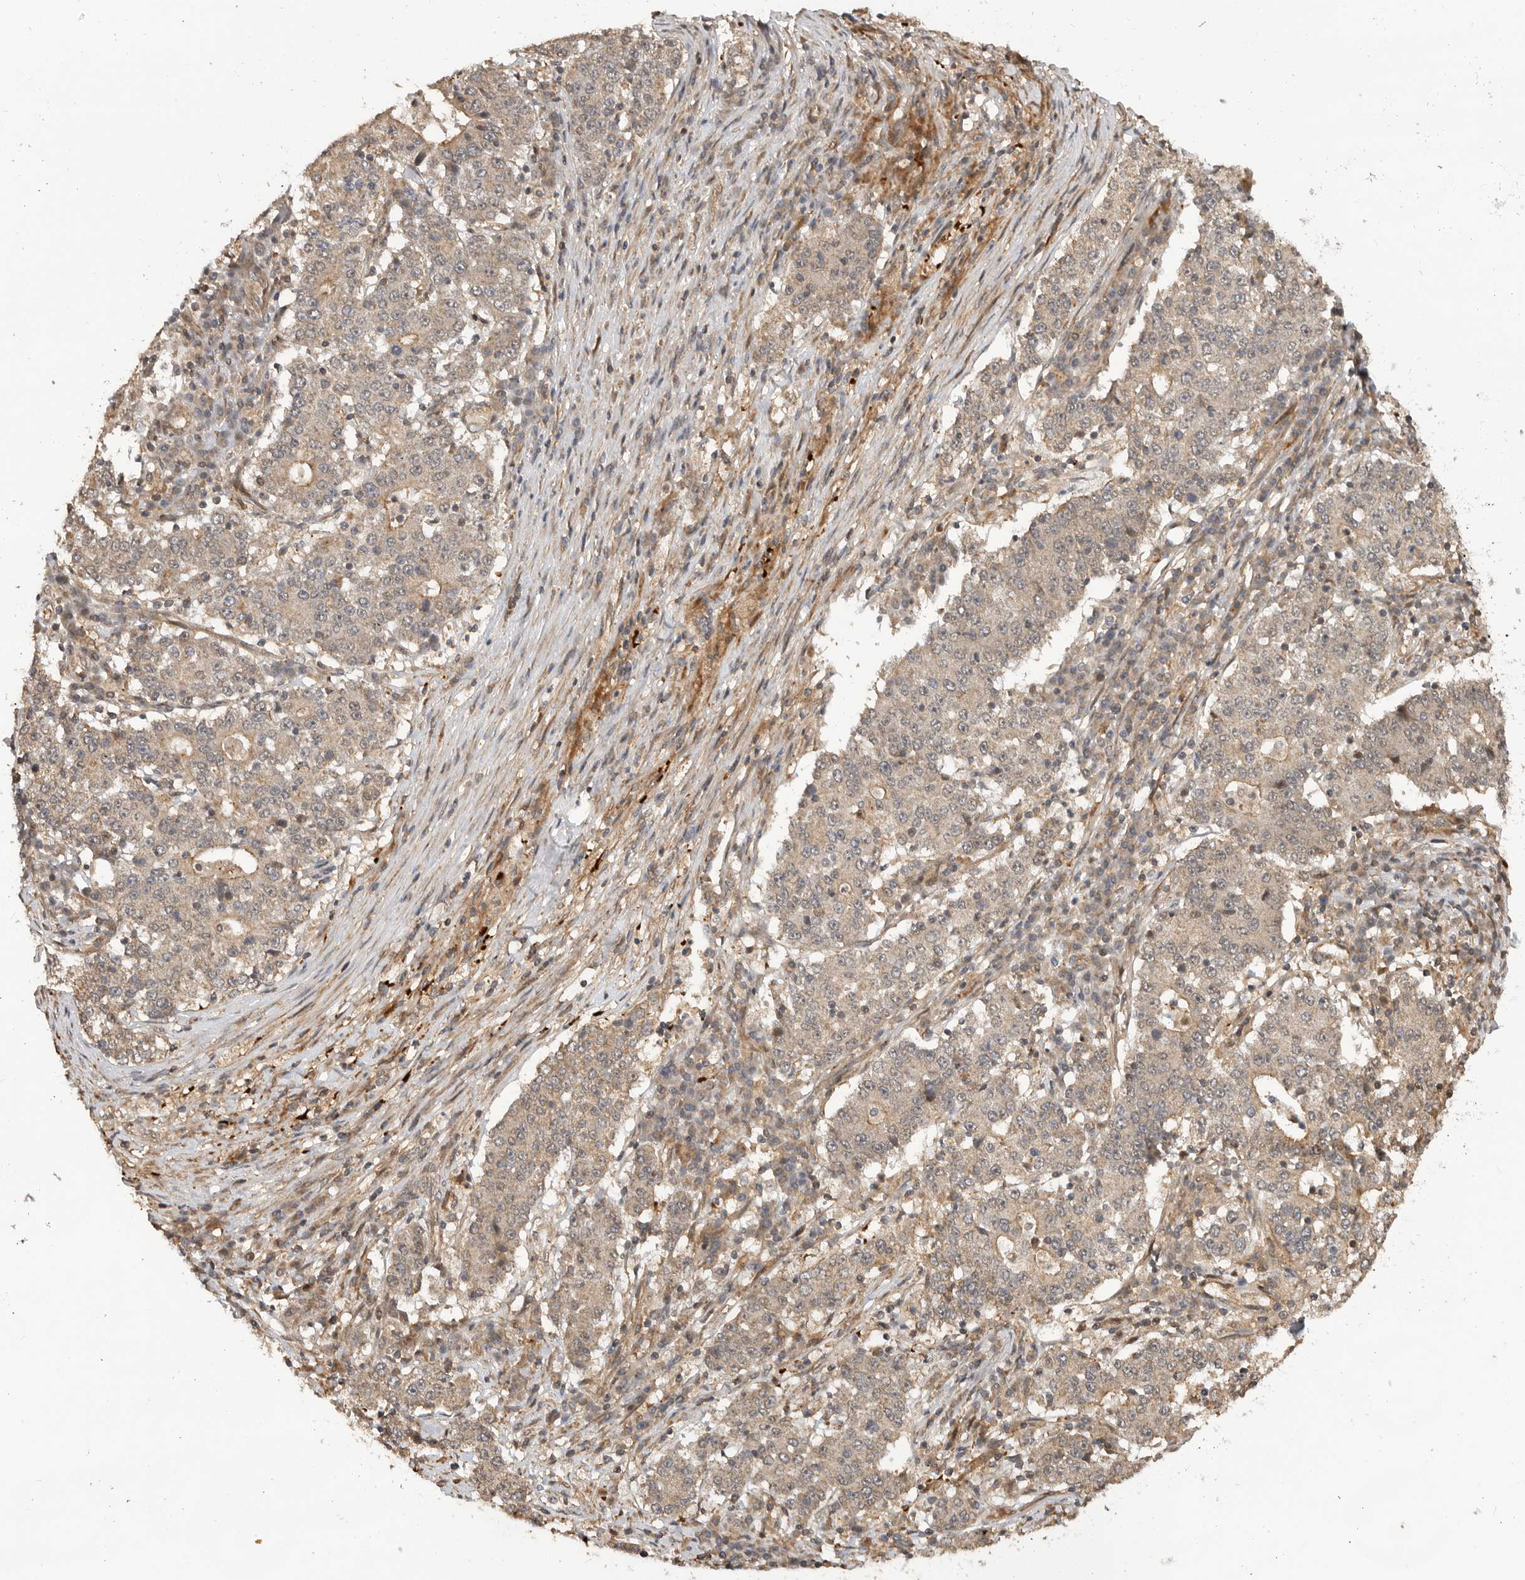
{"staining": {"intensity": "weak", "quantity": "<25%", "location": "cytoplasmic/membranous"}, "tissue": "stomach cancer", "cell_type": "Tumor cells", "image_type": "cancer", "snomed": [{"axis": "morphology", "description": "Adenocarcinoma, NOS"}, {"axis": "topography", "description": "Stomach"}], "caption": "A micrograph of human adenocarcinoma (stomach) is negative for staining in tumor cells.", "gene": "ADPRS", "patient": {"sex": "male", "age": 59}}